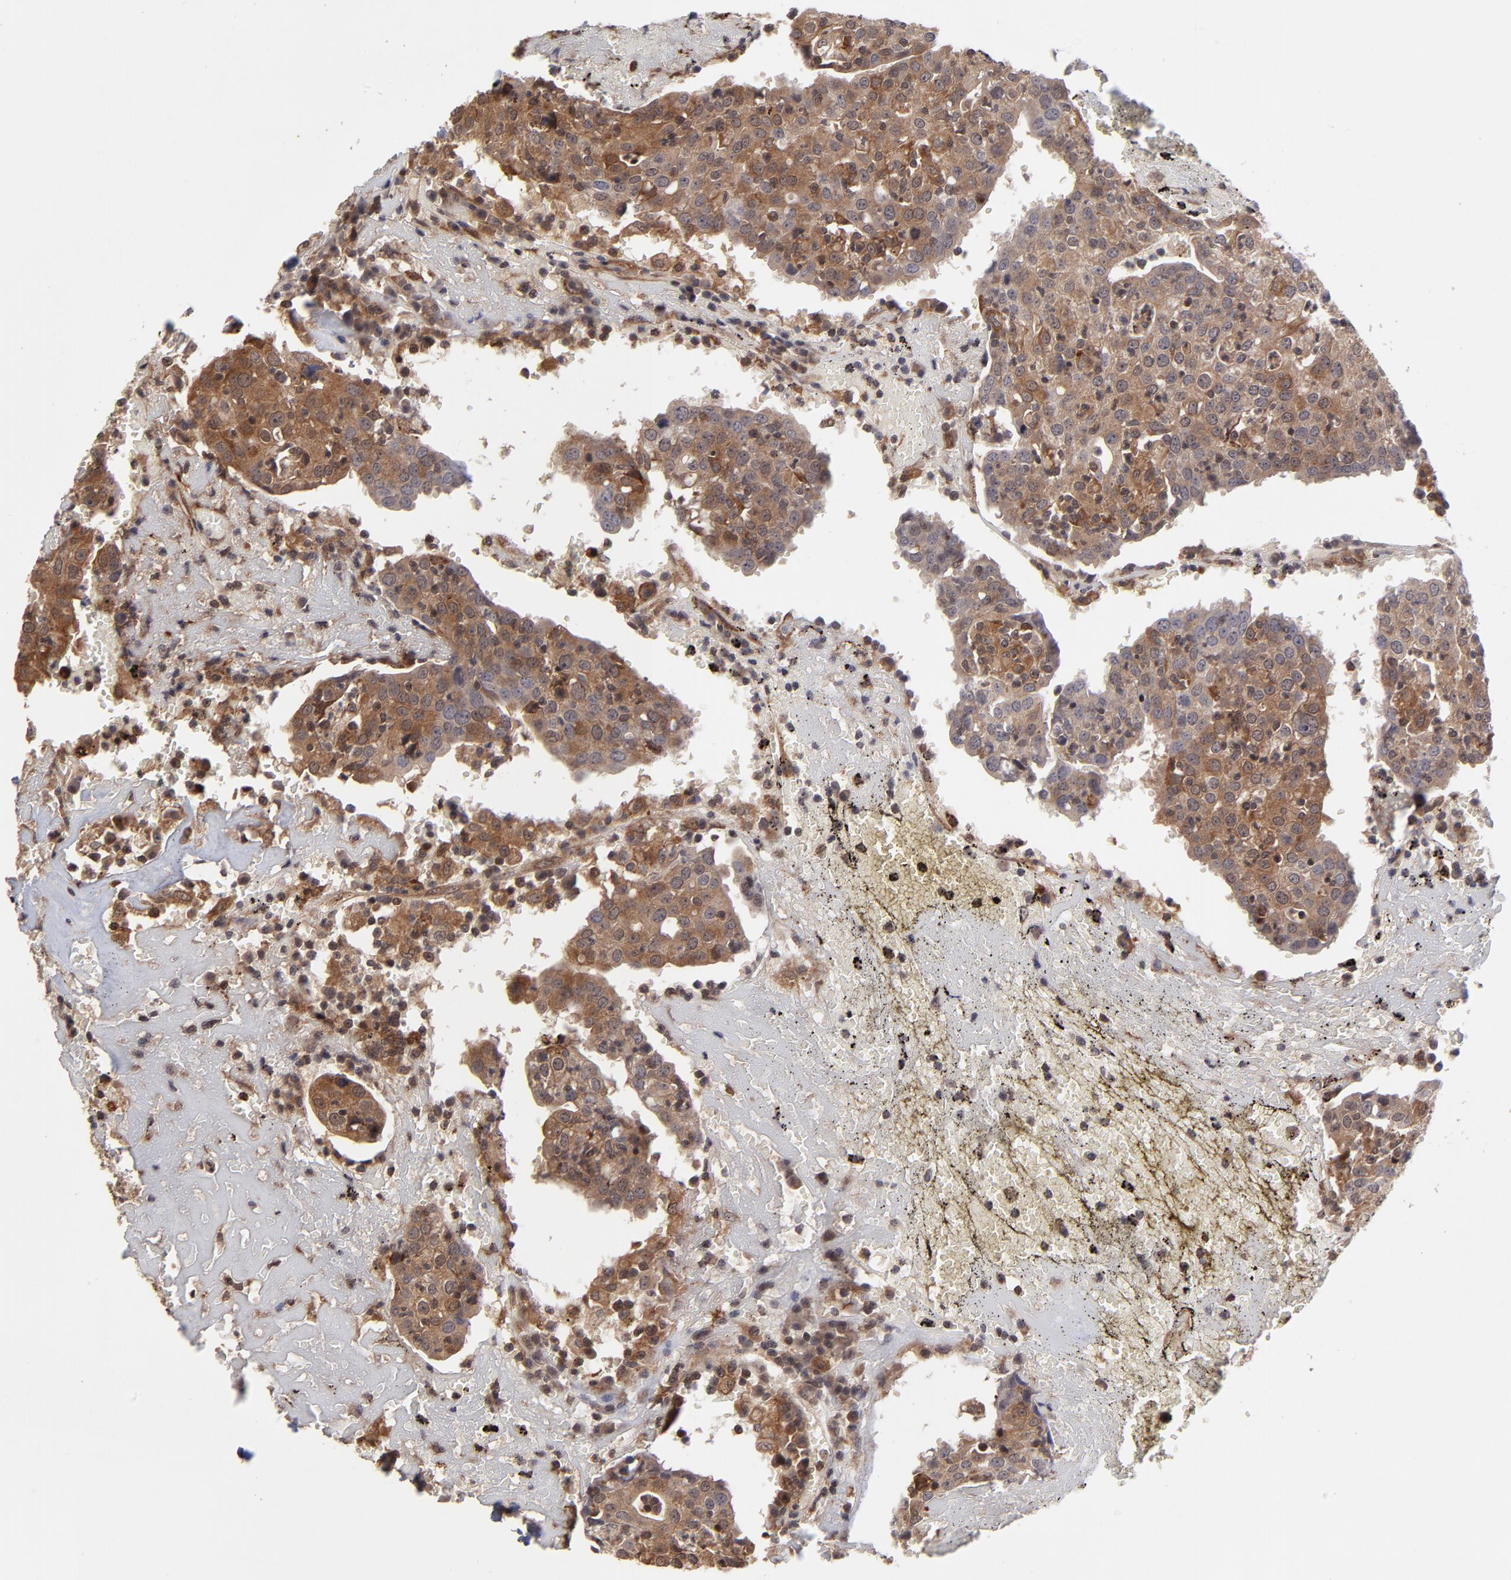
{"staining": {"intensity": "moderate", "quantity": ">75%", "location": "cytoplasmic/membranous"}, "tissue": "head and neck cancer", "cell_type": "Tumor cells", "image_type": "cancer", "snomed": [{"axis": "morphology", "description": "Adenocarcinoma, NOS"}, {"axis": "topography", "description": "Salivary gland"}, {"axis": "topography", "description": "Head-Neck"}], "caption": "Head and neck cancer (adenocarcinoma) stained with immunohistochemistry (IHC) reveals moderate cytoplasmic/membranous staining in approximately >75% of tumor cells. (brown staining indicates protein expression, while blue staining denotes nuclei).", "gene": "UBE2L6", "patient": {"sex": "female", "age": 65}}